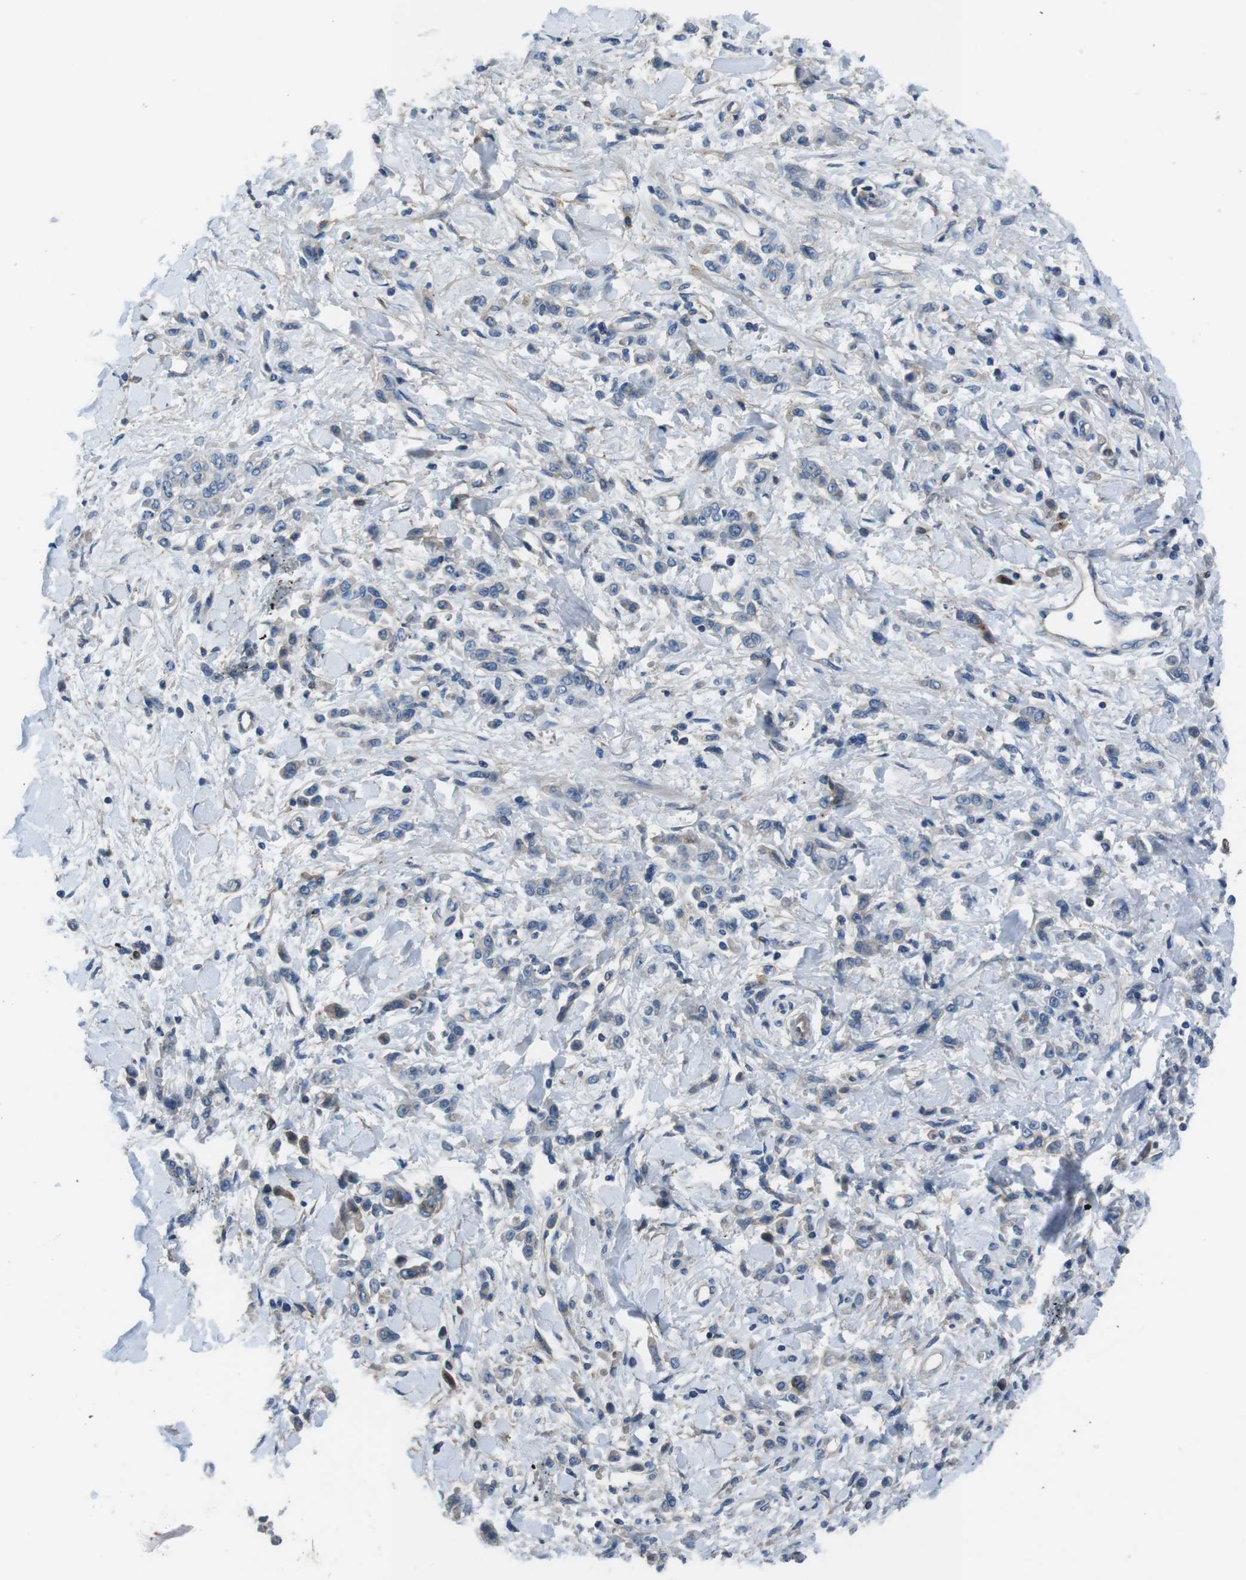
{"staining": {"intensity": "negative", "quantity": "none", "location": "none"}, "tissue": "stomach cancer", "cell_type": "Tumor cells", "image_type": "cancer", "snomed": [{"axis": "morphology", "description": "Normal tissue, NOS"}, {"axis": "morphology", "description": "Adenocarcinoma, NOS"}, {"axis": "topography", "description": "Stomach"}], "caption": "IHC photomicrograph of neoplastic tissue: human adenocarcinoma (stomach) stained with DAB reveals no significant protein positivity in tumor cells.", "gene": "TULP3", "patient": {"sex": "male", "age": 82}}